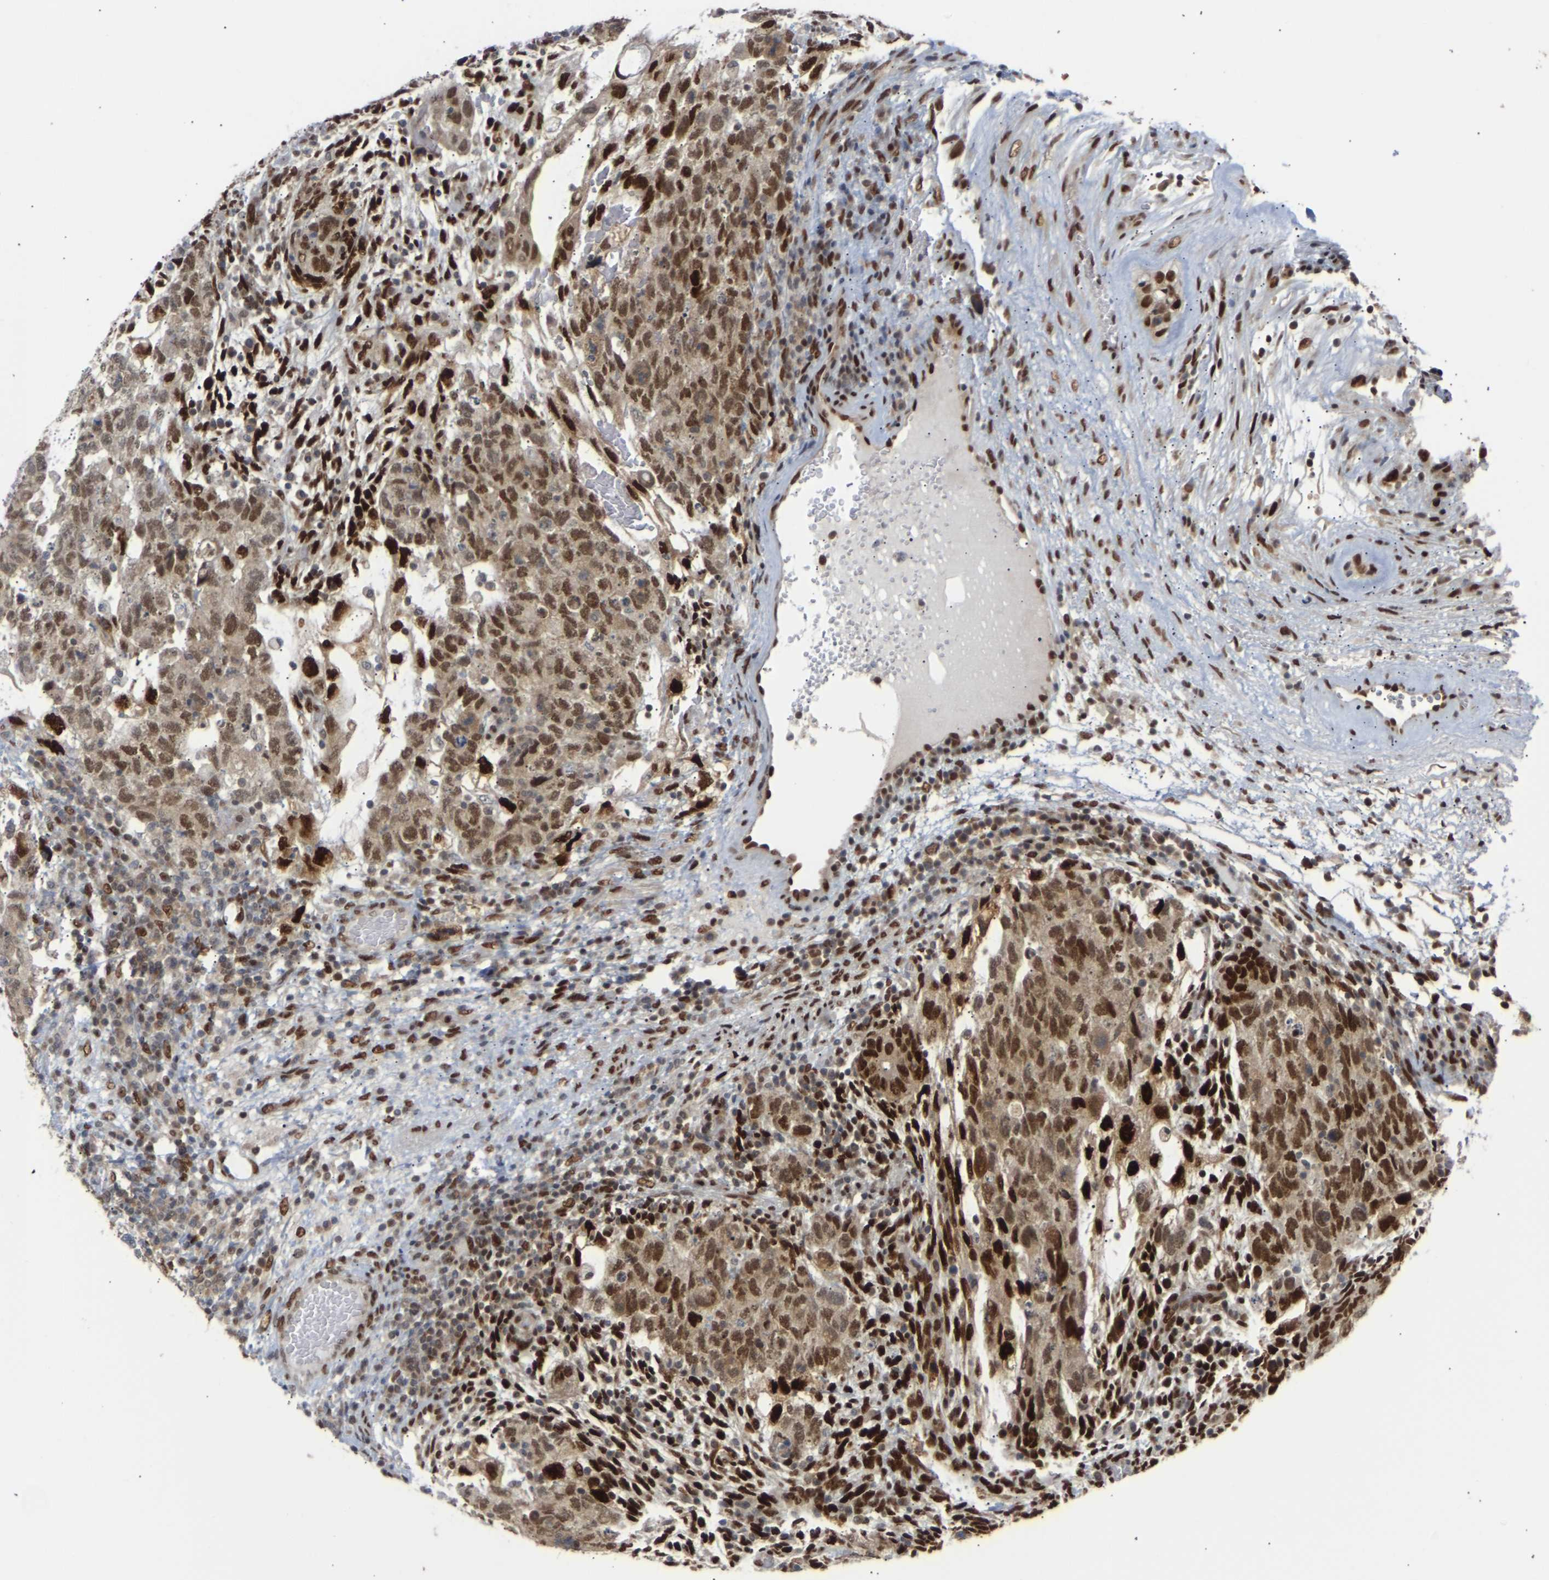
{"staining": {"intensity": "strong", "quantity": ">75%", "location": "nuclear"}, "tissue": "testis cancer", "cell_type": "Tumor cells", "image_type": "cancer", "snomed": [{"axis": "morphology", "description": "Normal tissue, NOS"}, {"axis": "morphology", "description": "Carcinoma, Embryonal, NOS"}, {"axis": "topography", "description": "Testis"}], "caption": "A brown stain highlights strong nuclear positivity of a protein in testis cancer (embryonal carcinoma) tumor cells.", "gene": "SSBP2", "patient": {"sex": "male", "age": 36}}